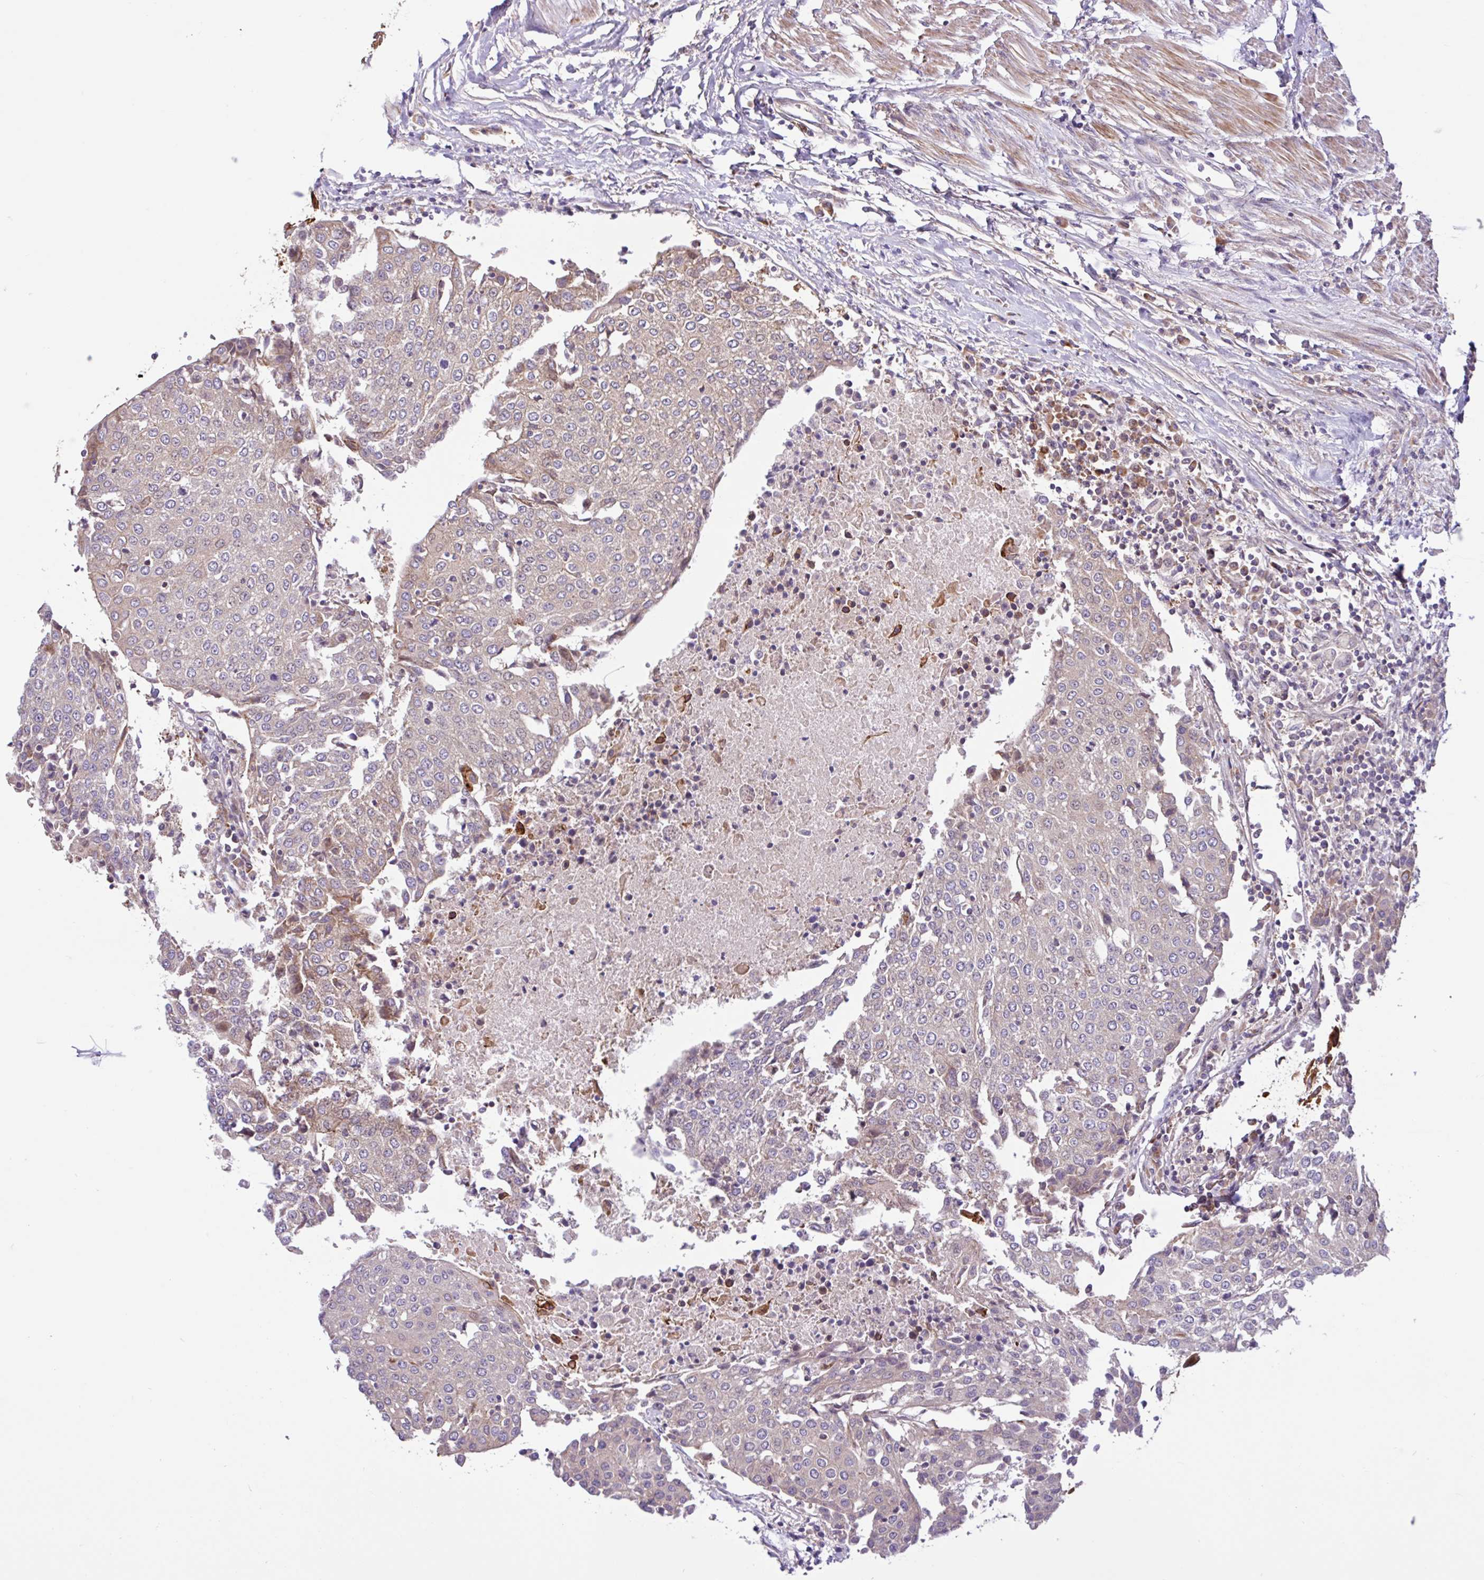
{"staining": {"intensity": "weak", "quantity": "<25%", "location": "cytoplasmic/membranous"}, "tissue": "urothelial cancer", "cell_type": "Tumor cells", "image_type": "cancer", "snomed": [{"axis": "morphology", "description": "Urothelial carcinoma, High grade"}, {"axis": "topography", "description": "Urinary bladder"}], "caption": "Tumor cells show no significant staining in high-grade urothelial carcinoma.", "gene": "NTPCR", "patient": {"sex": "female", "age": 85}}